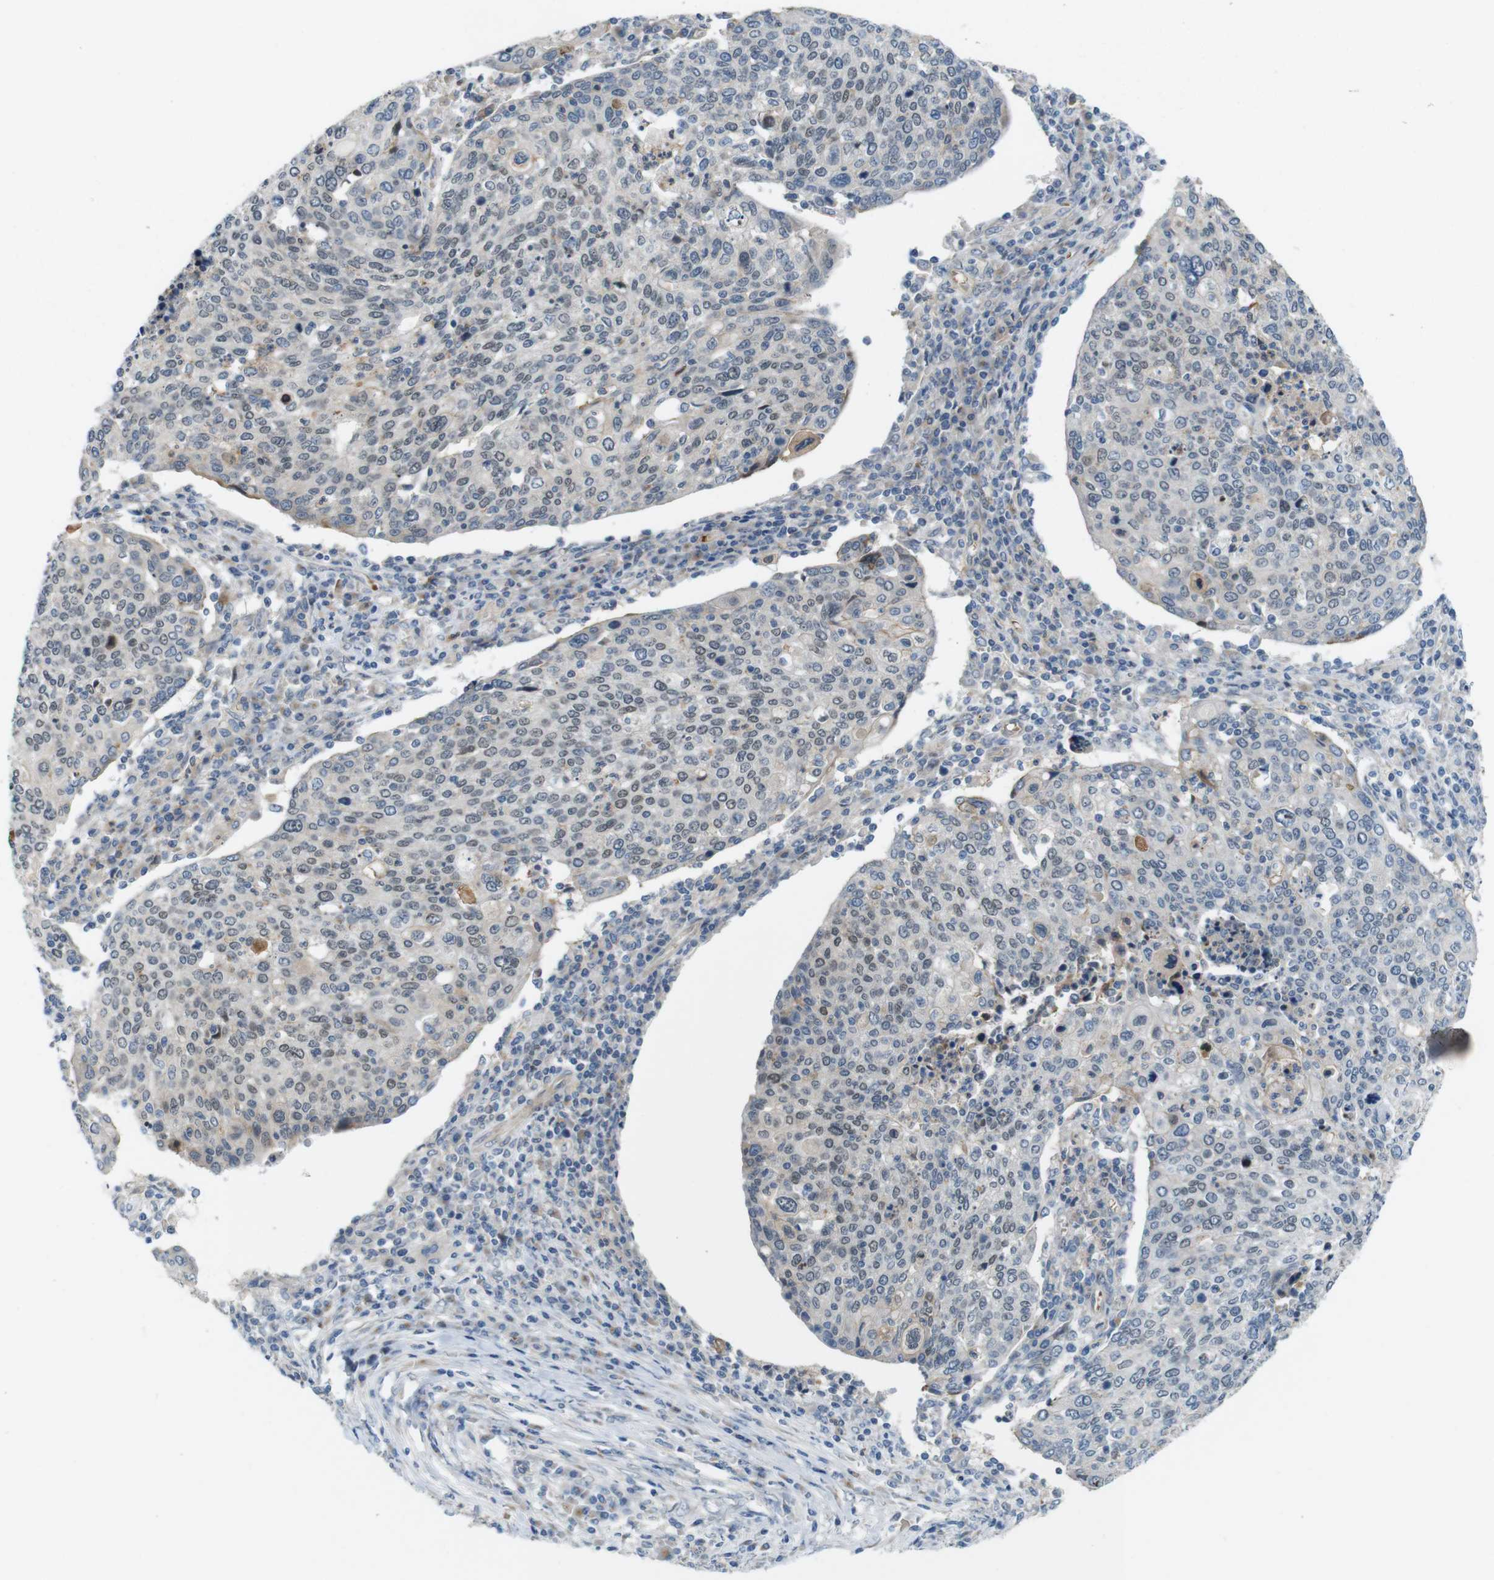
{"staining": {"intensity": "weak", "quantity": ">75%", "location": "cytoplasmic/membranous,nuclear"}, "tissue": "cervical cancer", "cell_type": "Tumor cells", "image_type": "cancer", "snomed": [{"axis": "morphology", "description": "Squamous cell carcinoma, NOS"}, {"axis": "topography", "description": "Cervix"}], "caption": "A brown stain highlights weak cytoplasmic/membranous and nuclear staining of a protein in cervical cancer (squamous cell carcinoma) tumor cells.", "gene": "SKI", "patient": {"sex": "female", "age": 40}}